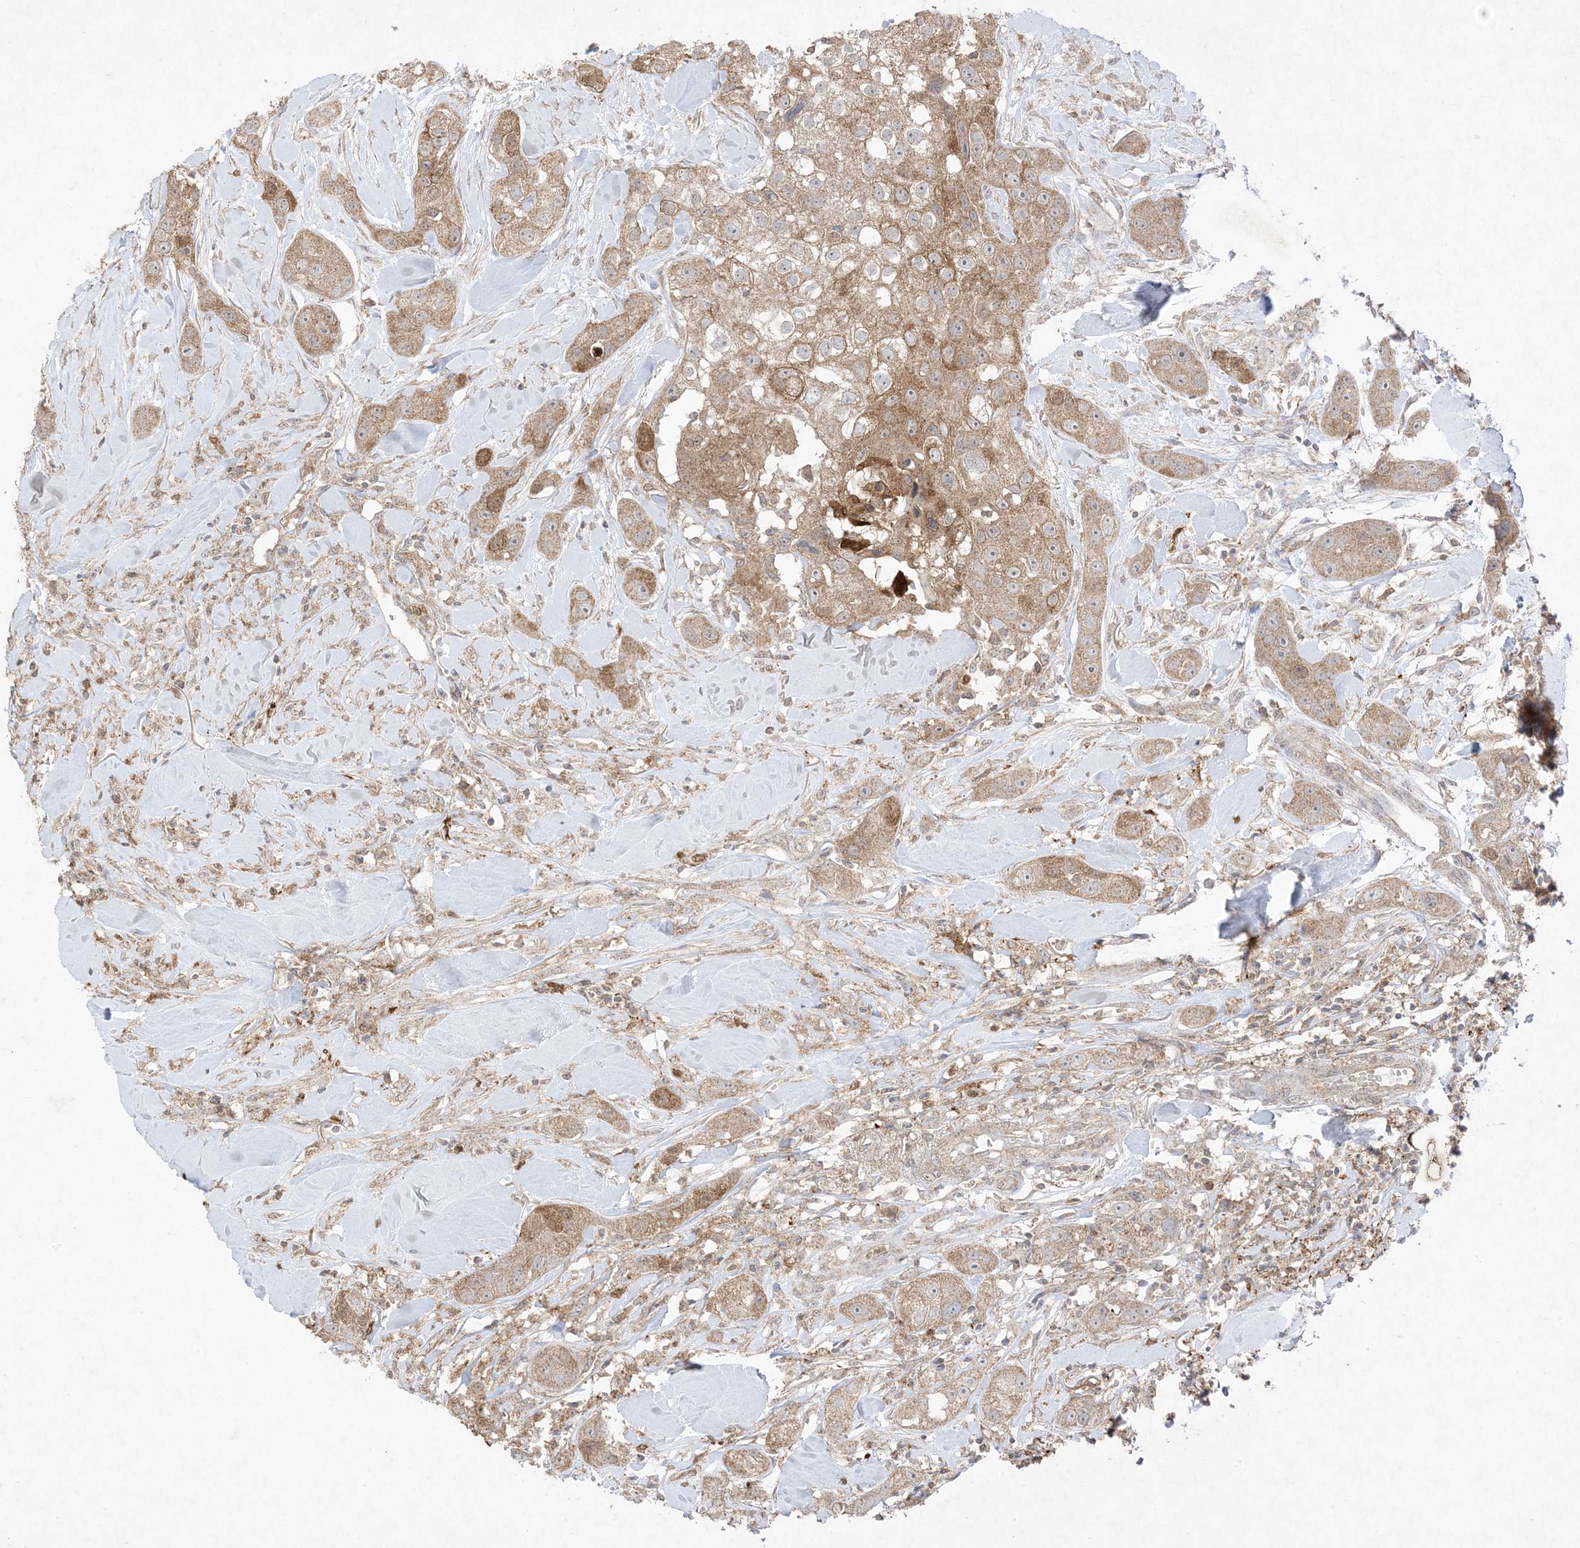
{"staining": {"intensity": "moderate", "quantity": ">75%", "location": "cytoplasmic/membranous"}, "tissue": "head and neck cancer", "cell_type": "Tumor cells", "image_type": "cancer", "snomed": [{"axis": "morphology", "description": "Normal tissue, NOS"}, {"axis": "morphology", "description": "Squamous cell carcinoma, NOS"}, {"axis": "topography", "description": "Skeletal muscle"}, {"axis": "topography", "description": "Head-Neck"}], "caption": "IHC of human head and neck cancer reveals medium levels of moderate cytoplasmic/membranous staining in approximately >75% of tumor cells. The staining was performed using DAB to visualize the protein expression in brown, while the nuclei were stained in blue with hematoxylin (Magnification: 20x).", "gene": "UBE2C", "patient": {"sex": "male", "age": 51}}